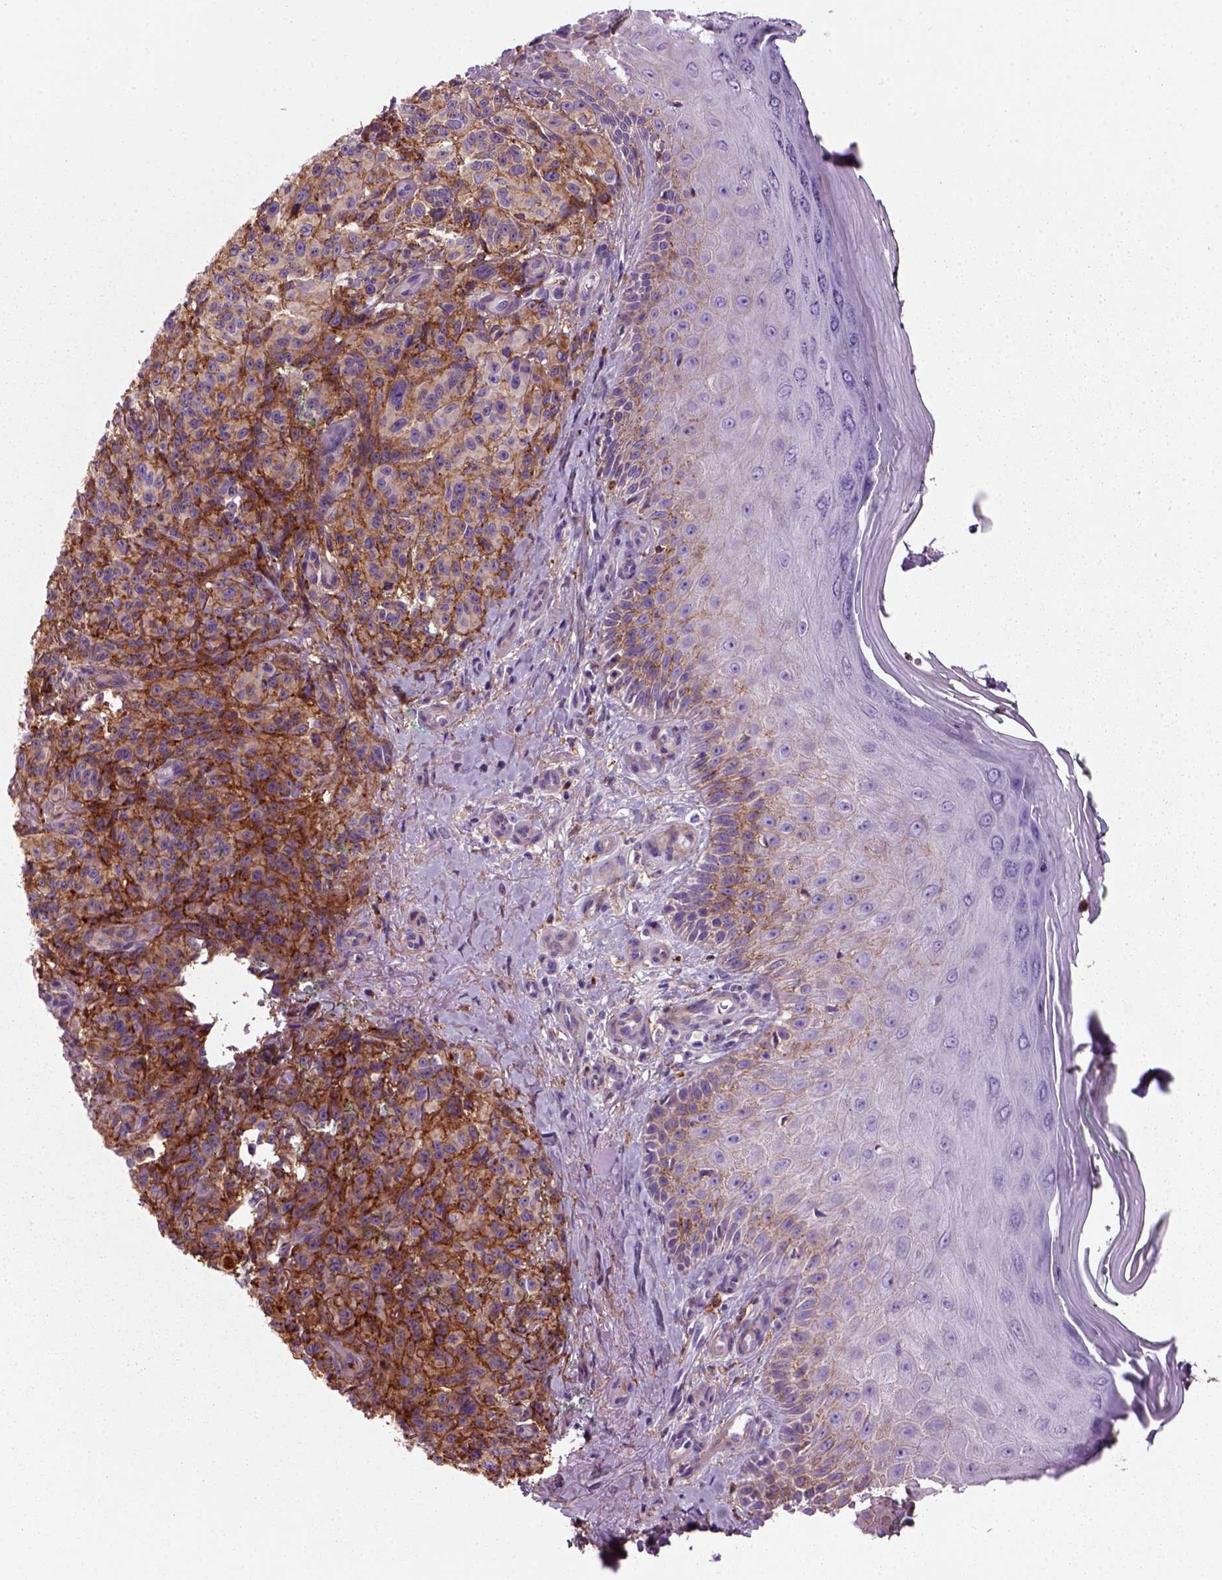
{"staining": {"intensity": "moderate", "quantity": ">75%", "location": "cytoplasmic/membranous"}, "tissue": "melanoma", "cell_type": "Tumor cells", "image_type": "cancer", "snomed": [{"axis": "morphology", "description": "Malignant melanoma, NOS"}, {"axis": "topography", "description": "Skin"}], "caption": "Immunohistochemical staining of malignant melanoma displays moderate cytoplasmic/membranous protein staining in about >75% of tumor cells.", "gene": "MARCKS", "patient": {"sex": "female", "age": 85}}